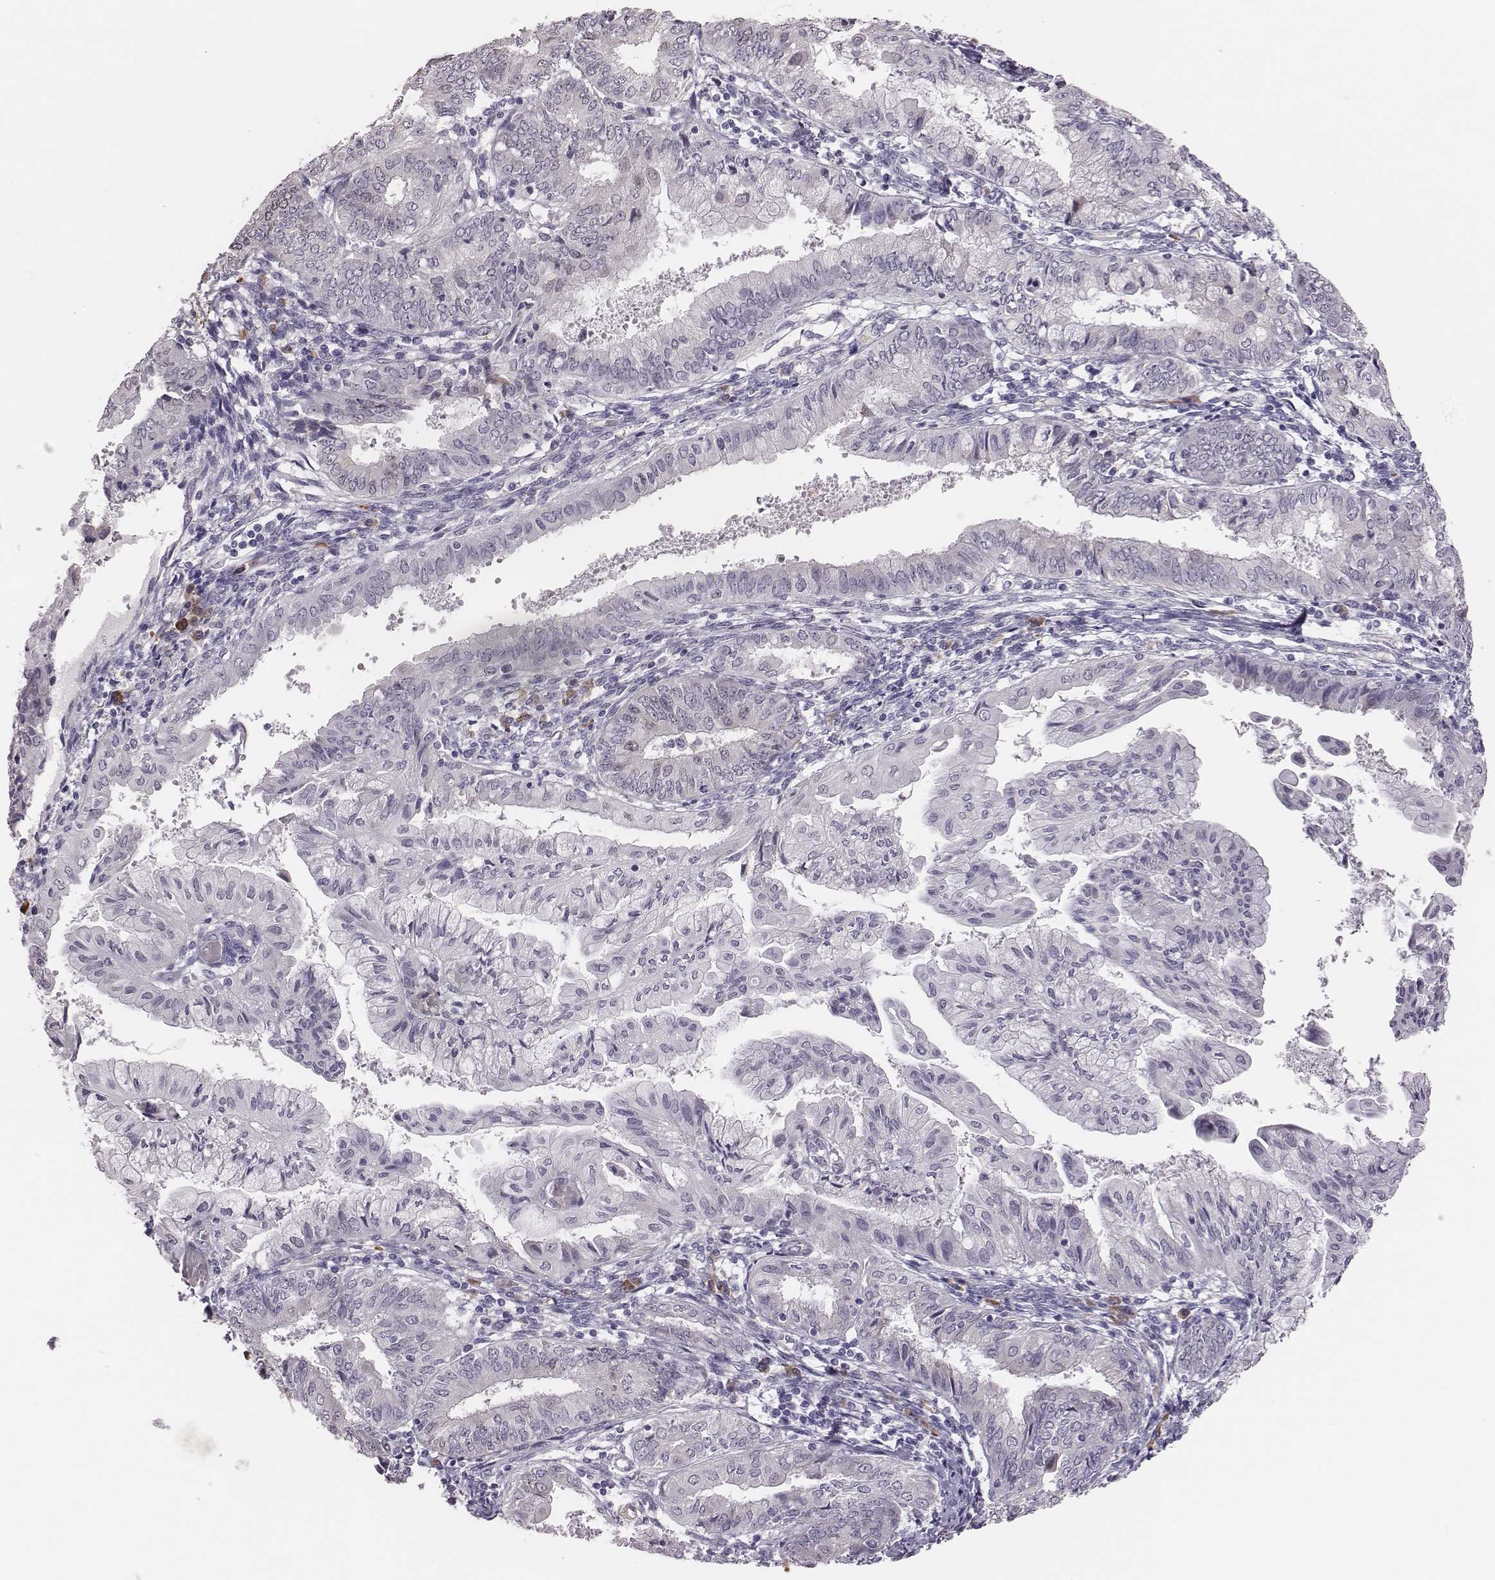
{"staining": {"intensity": "negative", "quantity": "none", "location": "none"}, "tissue": "endometrial cancer", "cell_type": "Tumor cells", "image_type": "cancer", "snomed": [{"axis": "morphology", "description": "Adenocarcinoma, NOS"}, {"axis": "topography", "description": "Endometrium"}], "caption": "Micrograph shows no protein positivity in tumor cells of endometrial adenocarcinoma tissue.", "gene": "PBK", "patient": {"sex": "female", "age": 68}}